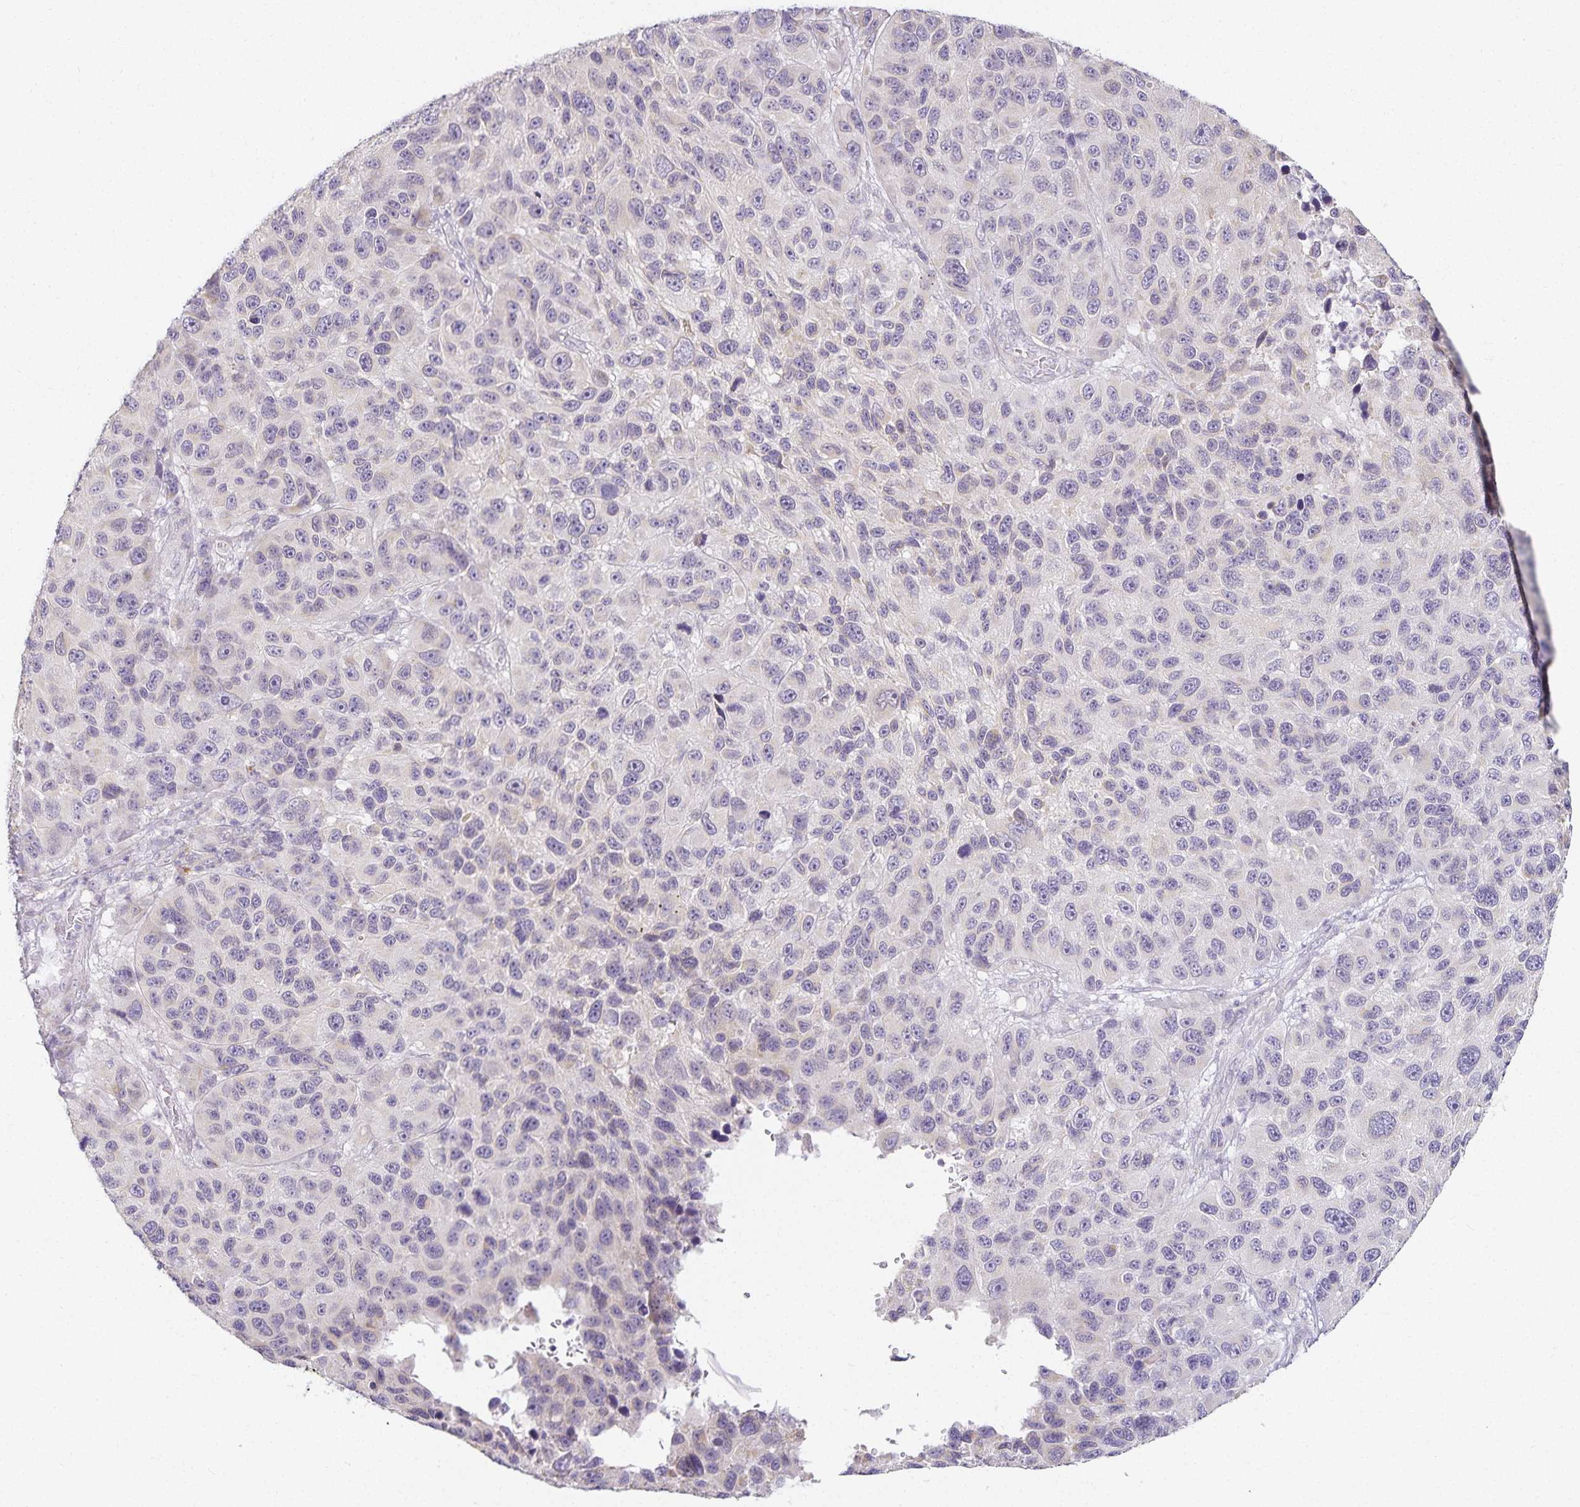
{"staining": {"intensity": "negative", "quantity": "none", "location": "none"}, "tissue": "melanoma", "cell_type": "Tumor cells", "image_type": "cancer", "snomed": [{"axis": "morphology", "description": "Malignant melanoma, NOS"}, {"axis": "topography", "description": "Skin"}], "caption": "Immunohistochemistry micrograph of human malignant melanoma stained for a protein (brown), which demonstrates no positivity in tumor cells.", "gene": "GP2", "patient": {"sex": "male", "age": 53}}